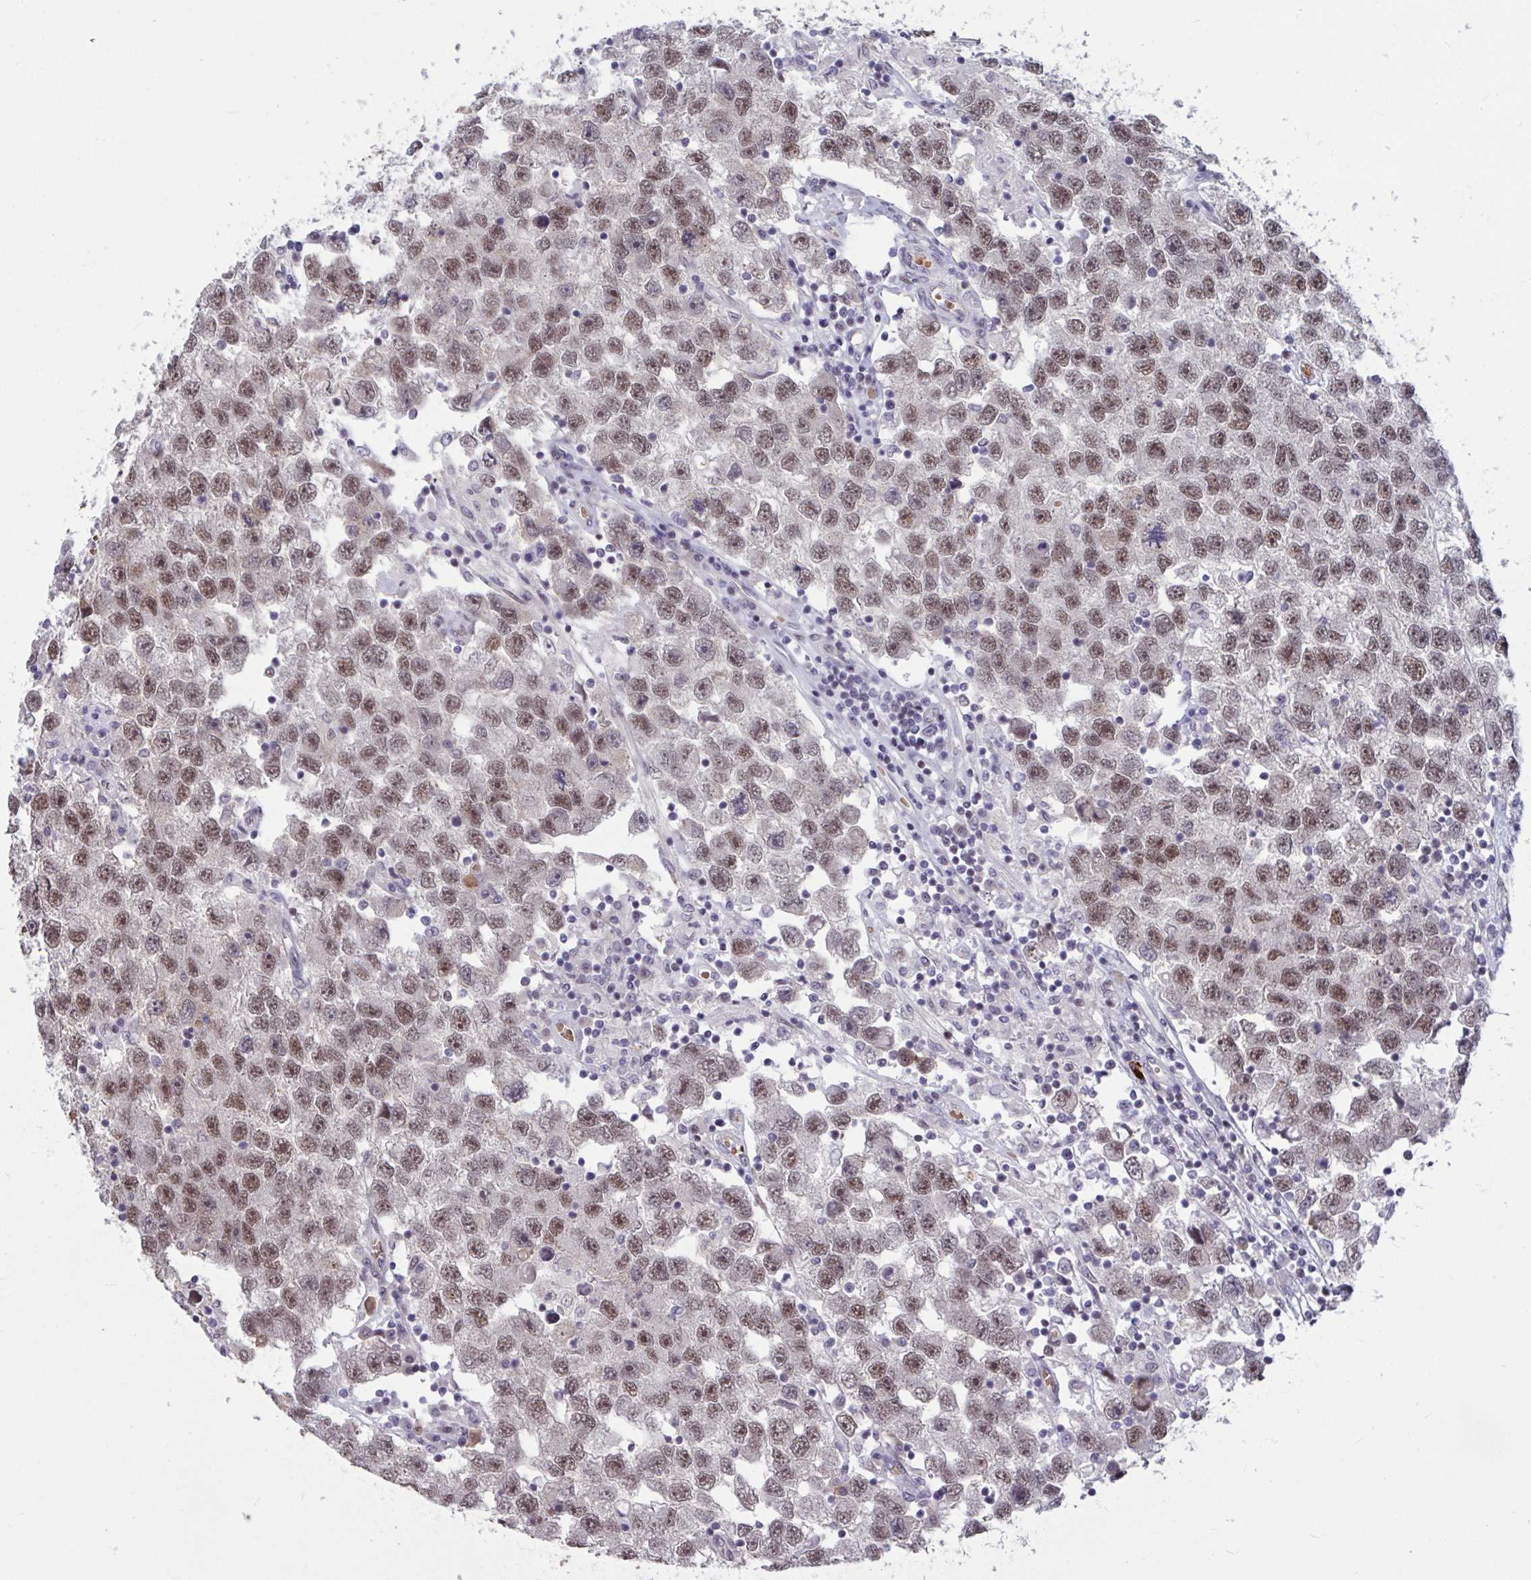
{"staining": {"intensity": "moderate", "quantity": ">75%", "location": "nuclear"}, "tissue": "testis cancer", "cell_type": "Tumor cells", "image_type": "cancer", "snomed": [{"axis": "morphology", "description": "Seminoma, NOS"}, {"axis": "topography", "description": "Testis"}], "caption": "This is a micrograph of immunohistochemistry staining of seminoma (testis), which shows moderate positivity in the nuclear of tumor cells.", "gene": "ZNF414", "patient": {"sex": "male", "age": 26}}